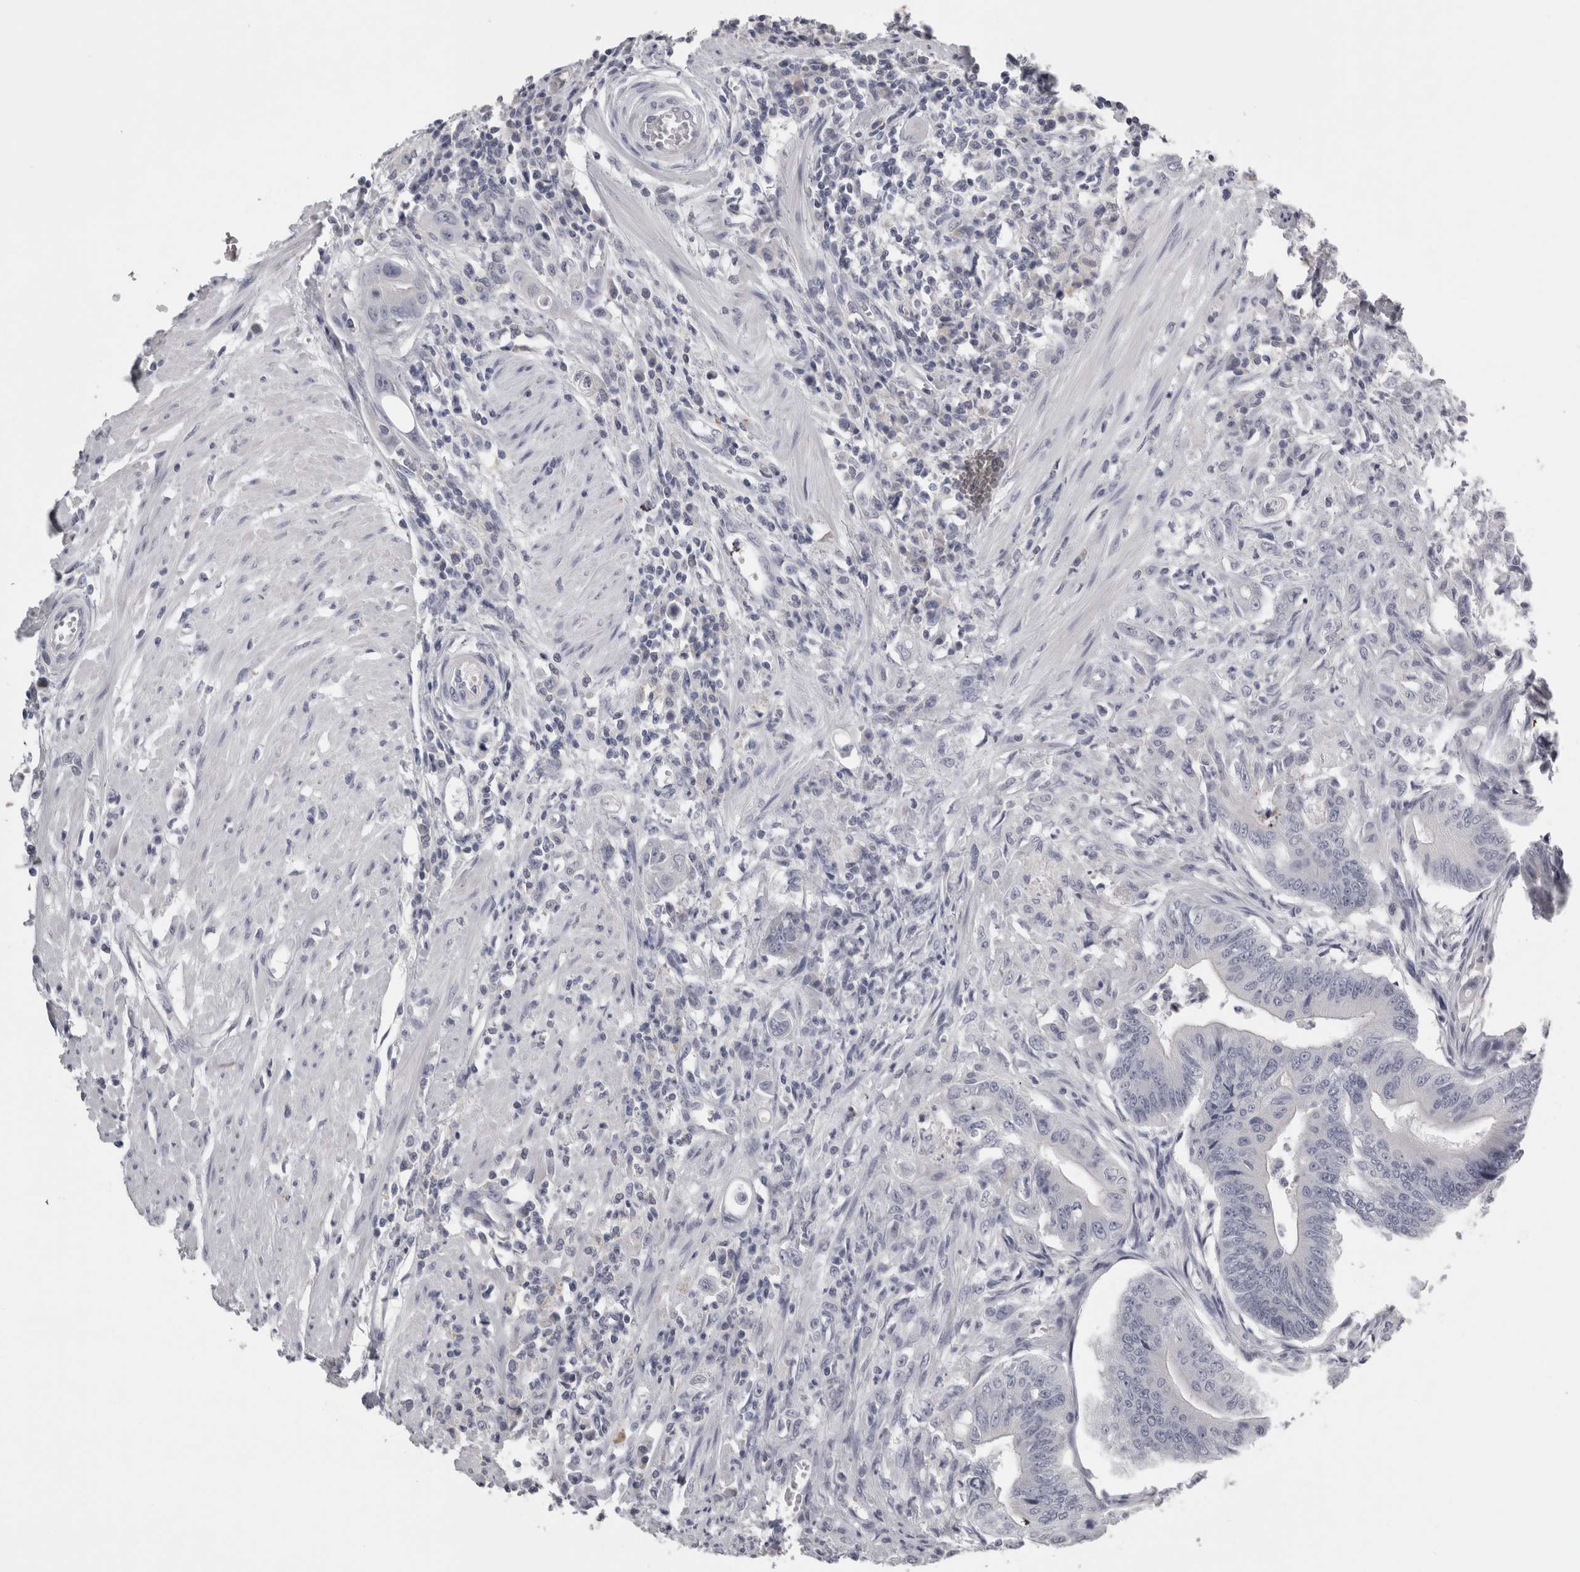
{"staining": {"intensity": "negative", "quantity": "none", "location": "none"}, "tissue": "colorectal cancer", "cell_type": "Tumor cells", "image_type": "cancer", "snomed": [{"axis": "morphology", "description": "Adenoma, NOS"}, {"axis": "morphology", "description": "Adenocarcinoma, NOS"}, {"axis": "topography", "description": "Colon"}], "caption": "Tumor cells show no significant expression in adenocarcinoma (colorectal).", "gene": "TCAP", "patient": {"sex": "male", "age": 79}}